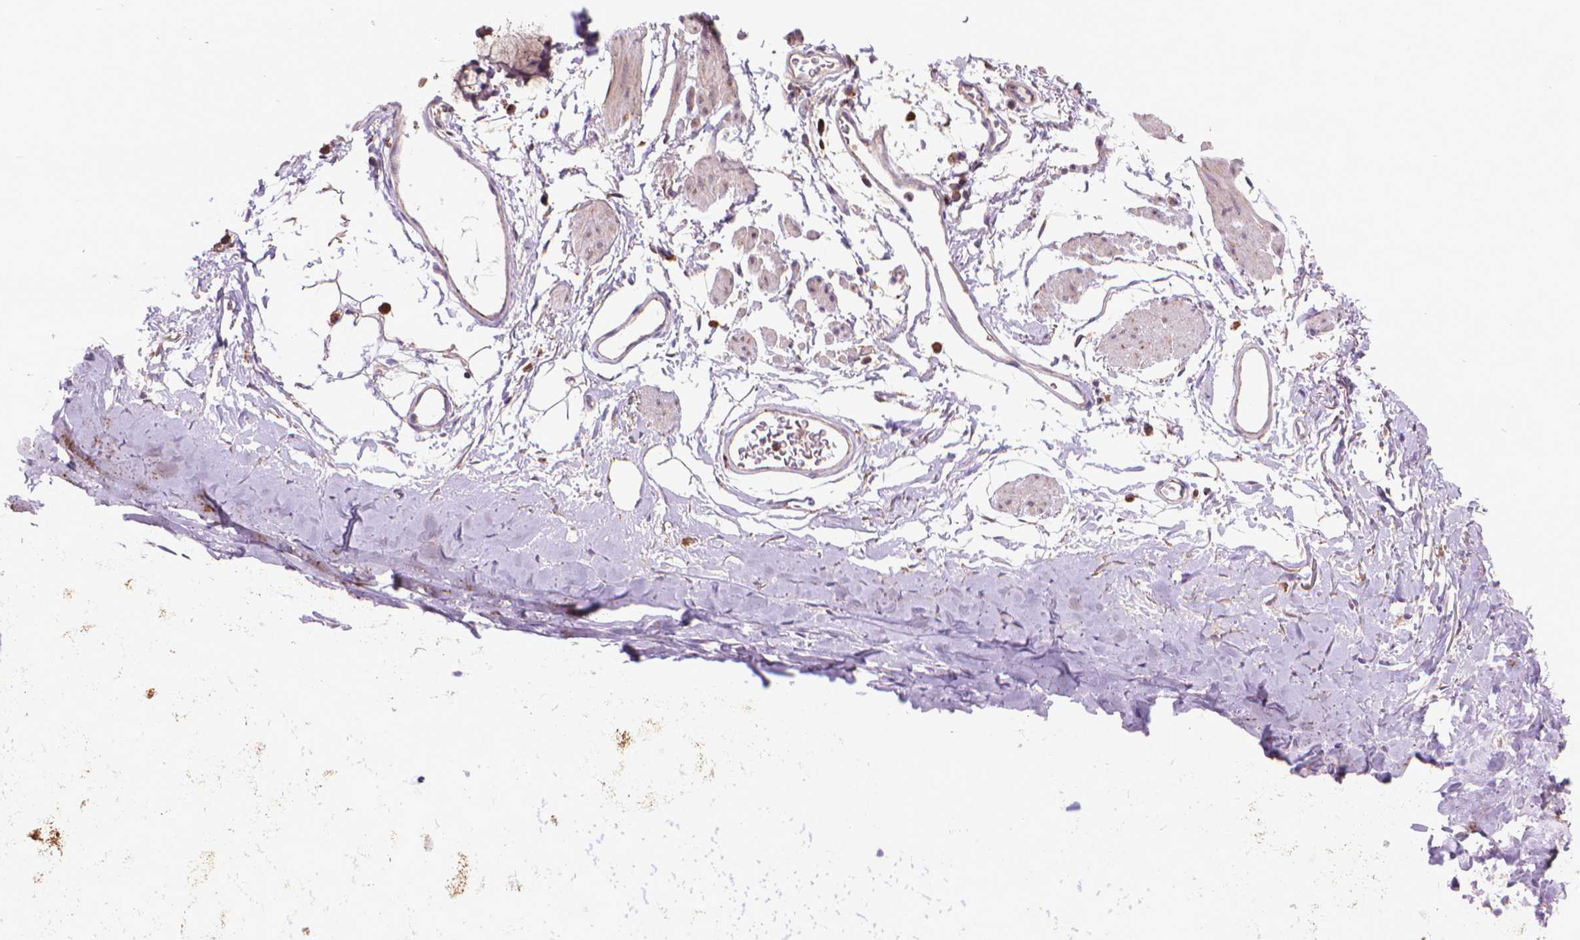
{"staining": {"intensity": "moderate", "quantity": ">75%", "location": "cytoplasmic/membranous"}, "tissue": "adipose tissue", "cell_type": "Adipocytes", "image_type": "normal", "snomed": [{"axis": "morphology", "description": "Normal tissue, NOS"}, {"axis": "topography", "description": "Cartilage tissue"}, {"axis": "topography", "description": "Bronchus"}], "caption": "Immunohistochemical staining of benign human adipose tissue reveals >75% levels of moderate cytoplasmic/membranous protein expression in about >75% of adipocytes.", "gene": "GLB1", "patient": {"sex": "female", "age": 79}}